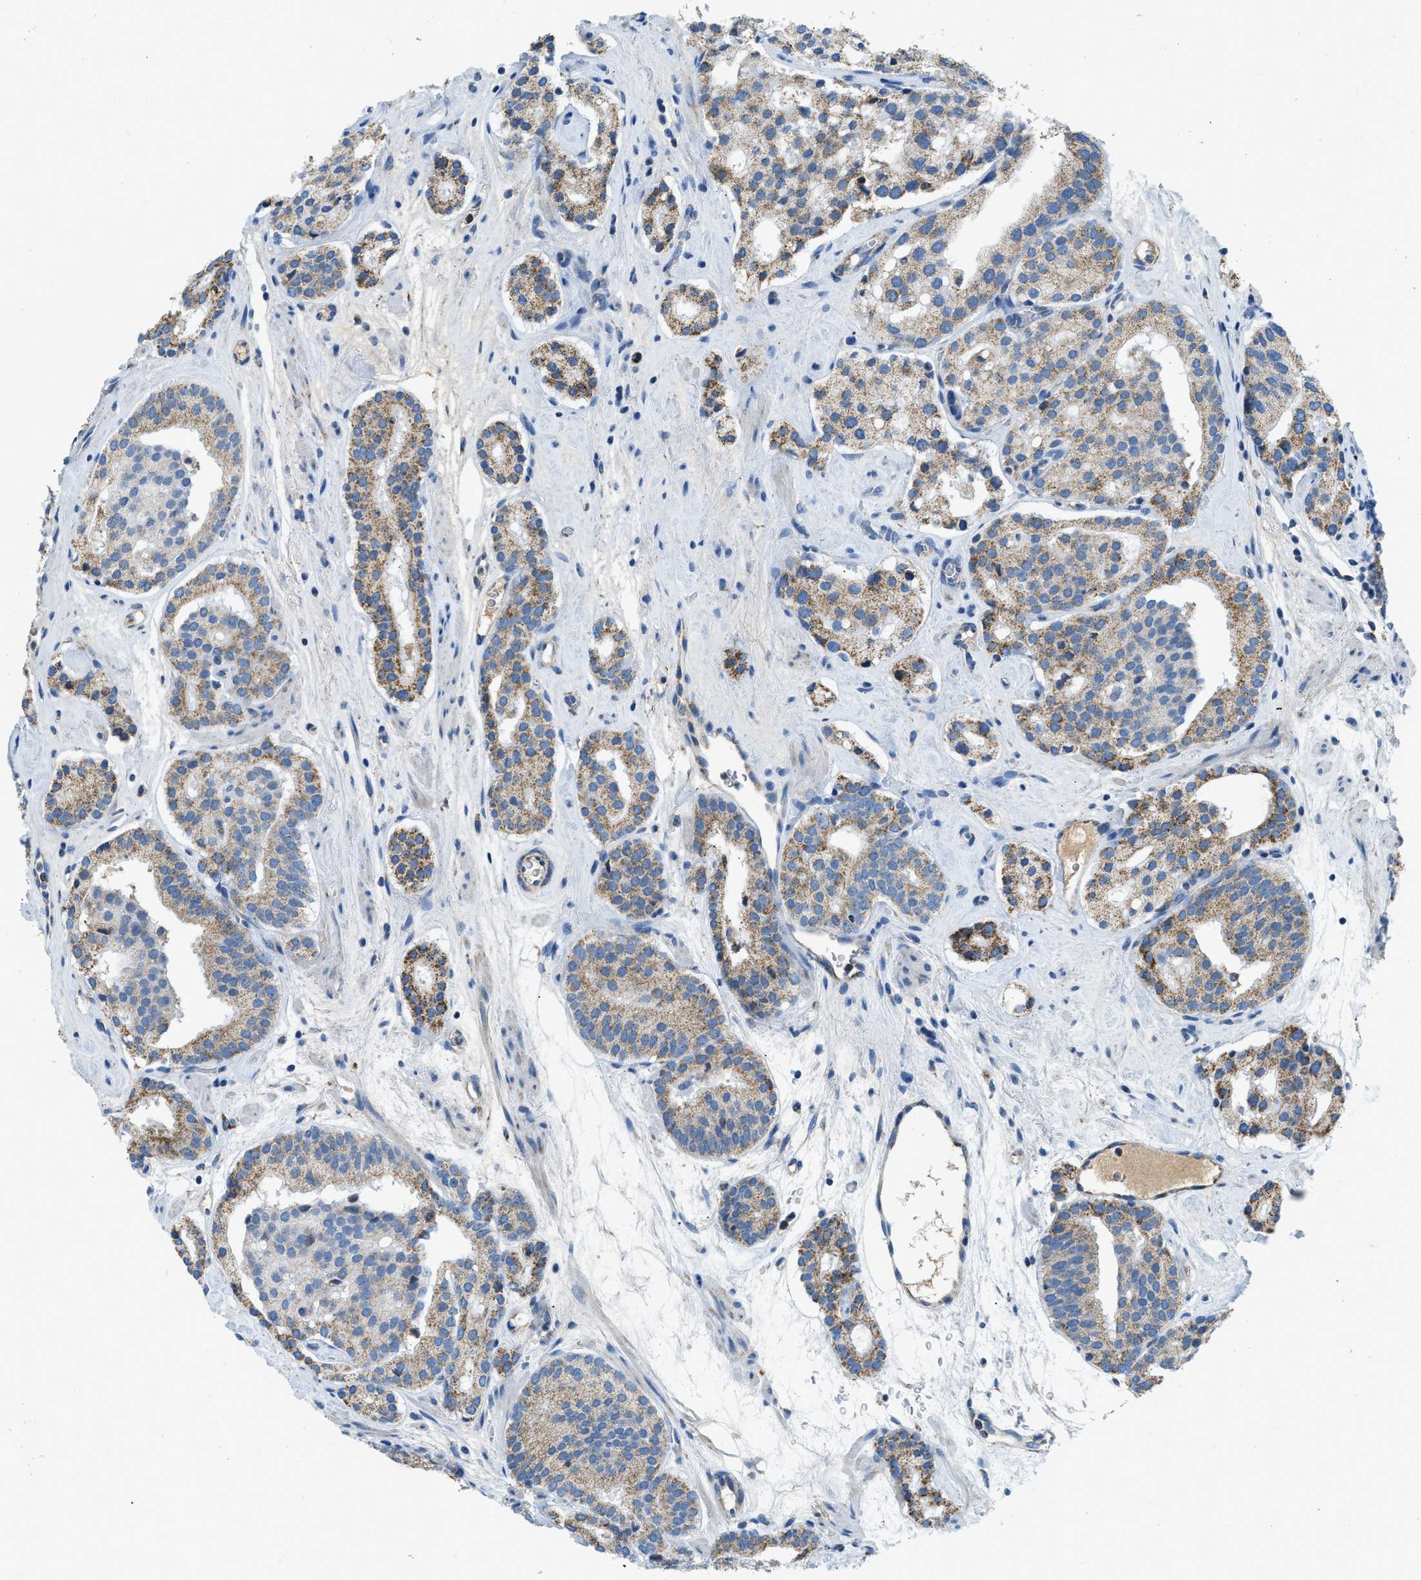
{"staining": {"intensity": "moderate", "quantity": ">75%", "location": "cytoplasmic/membranous"}, "tissue": "prostate cancer", "cell_type": "Tumor cells", "image_type": "cancer", "snomed": [{"axis": "morphology", "description": "Adenocarcinoma, Low grade"}, {"axis": "topography", "description": "Prostate"}], "caption": "This is a micrograph of immunohistochemistry (IHC) staining of low-grade adenocarcinoma (prostate), which shows moderate staining in the cytoplasmic/membranous of tumor cells.", "gene": "ACADVL", "patient": {"sex": "male", "age": 69}}